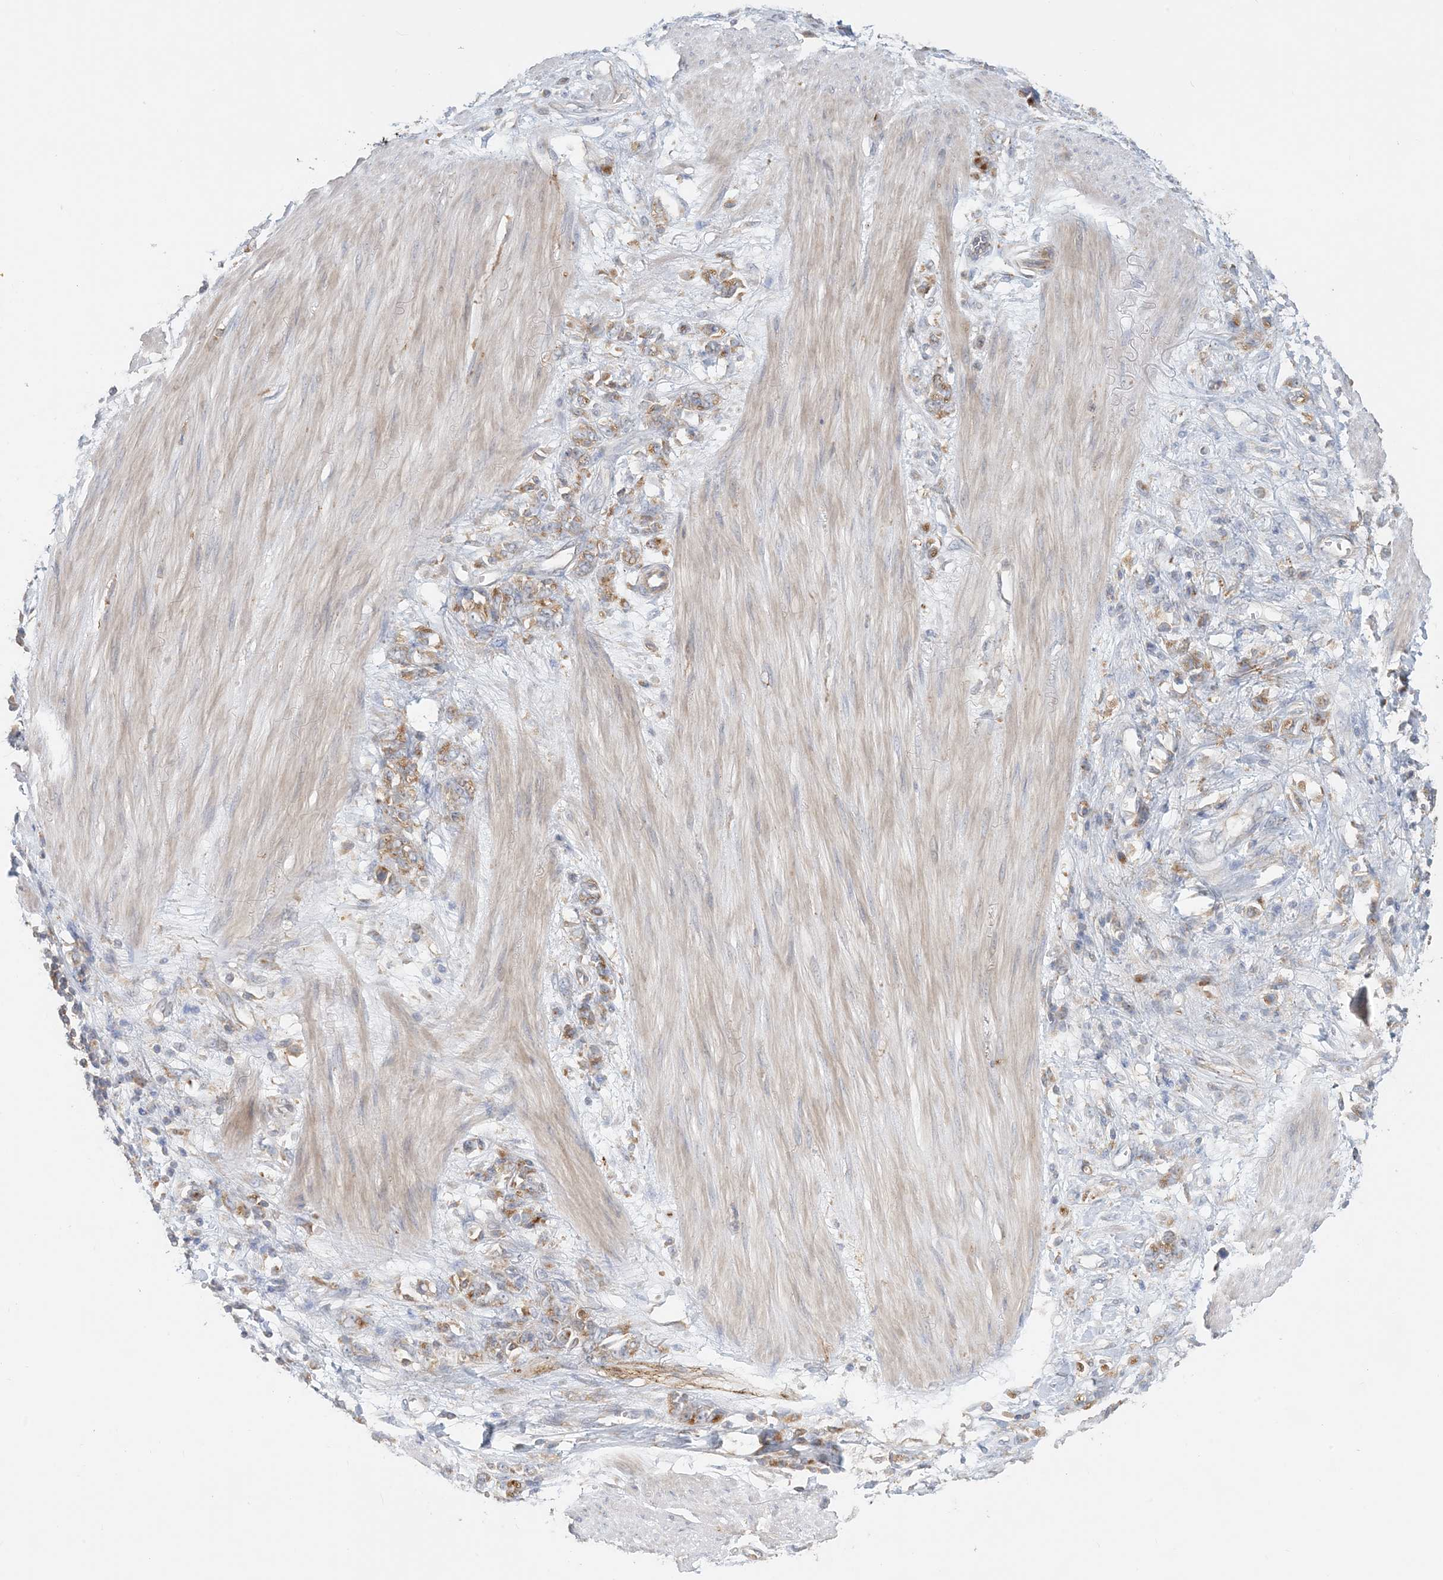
{"staining": {"intensity": "moderate", "quantity": ">75%", "location": "cytoplasmic/membranous"}, "tissue": "stomach cancer", "cell_type": "Tumor cells", "image_type": "cancer", "snomed": [{"axis": "morphology", "description": "Adenocarcinoma, NOS"}, {"axis": "topography", "description": "Stomach"}], "caption": "Stomach cancer tissue exhibits moderate cytoplasmic/membranous positivity in approximately >75% of tumor cells, visualized by immunohistochemistry. Nuclei are stained in blue.", "gene": "SPPL2A", "patient": {"sex": "female", "age": 76}}